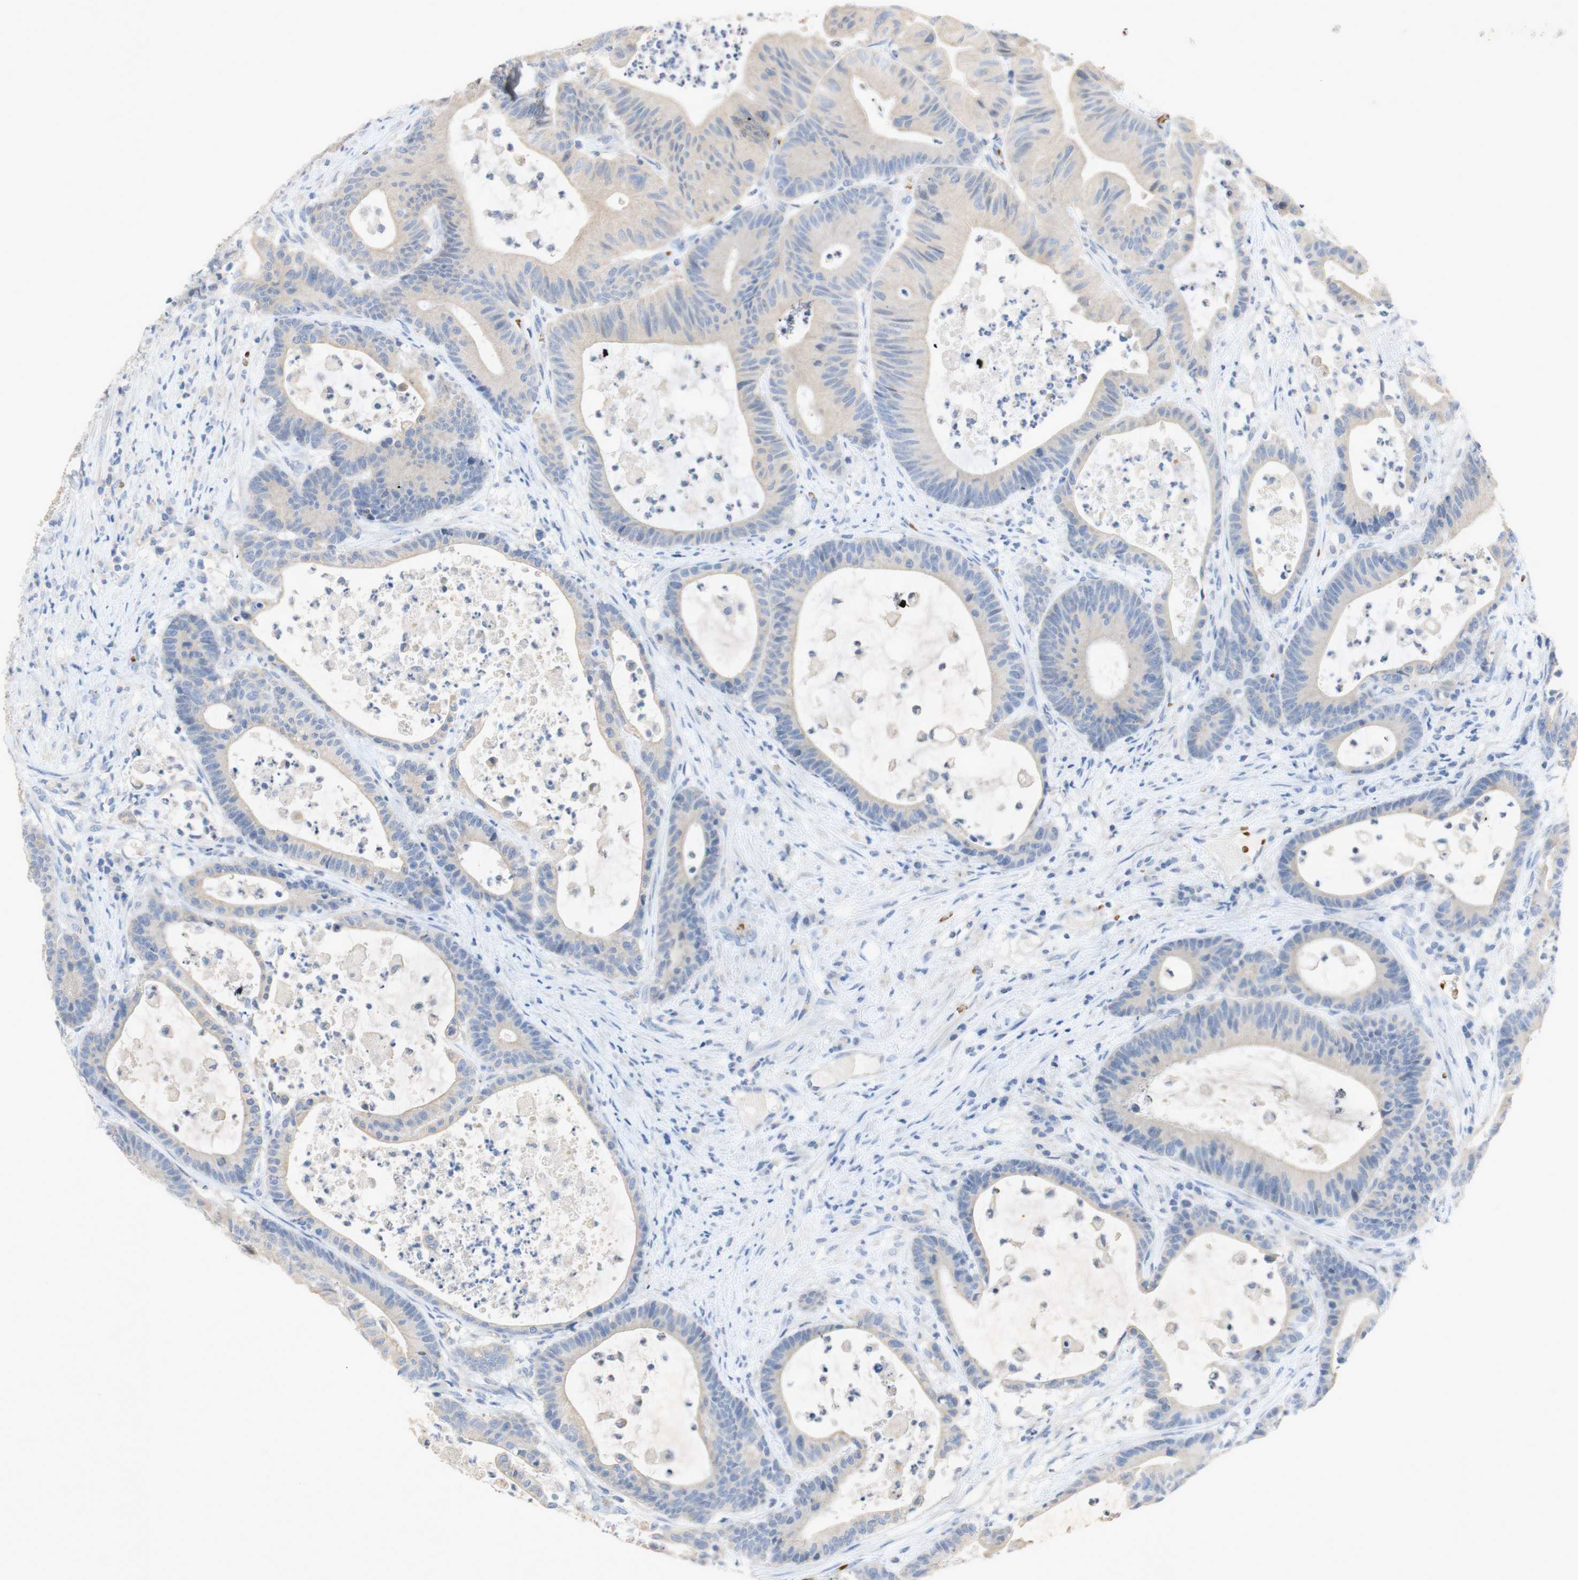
{"staining": {"intensity": "negative", "quantity": "none", "location": "none"}, "tissue": "colorectal cancer", "cell_type": "Tumor cells", "image_type": "cancer", "snomed": [{"axis": "morphology", "description": "Adenocarcinoma, NOS"}, {"axis": "topography", "description": "Colon"}], "caption": "The histopathology image displays no significant staining in tumor cells of adenocarcinoma (colorectal). (DAB immunohistochemistry (IHC) visualized using brightfield microscopy, high magnification).", "gene": "EPO", "patient": {"sex": "female", "age": 84}}